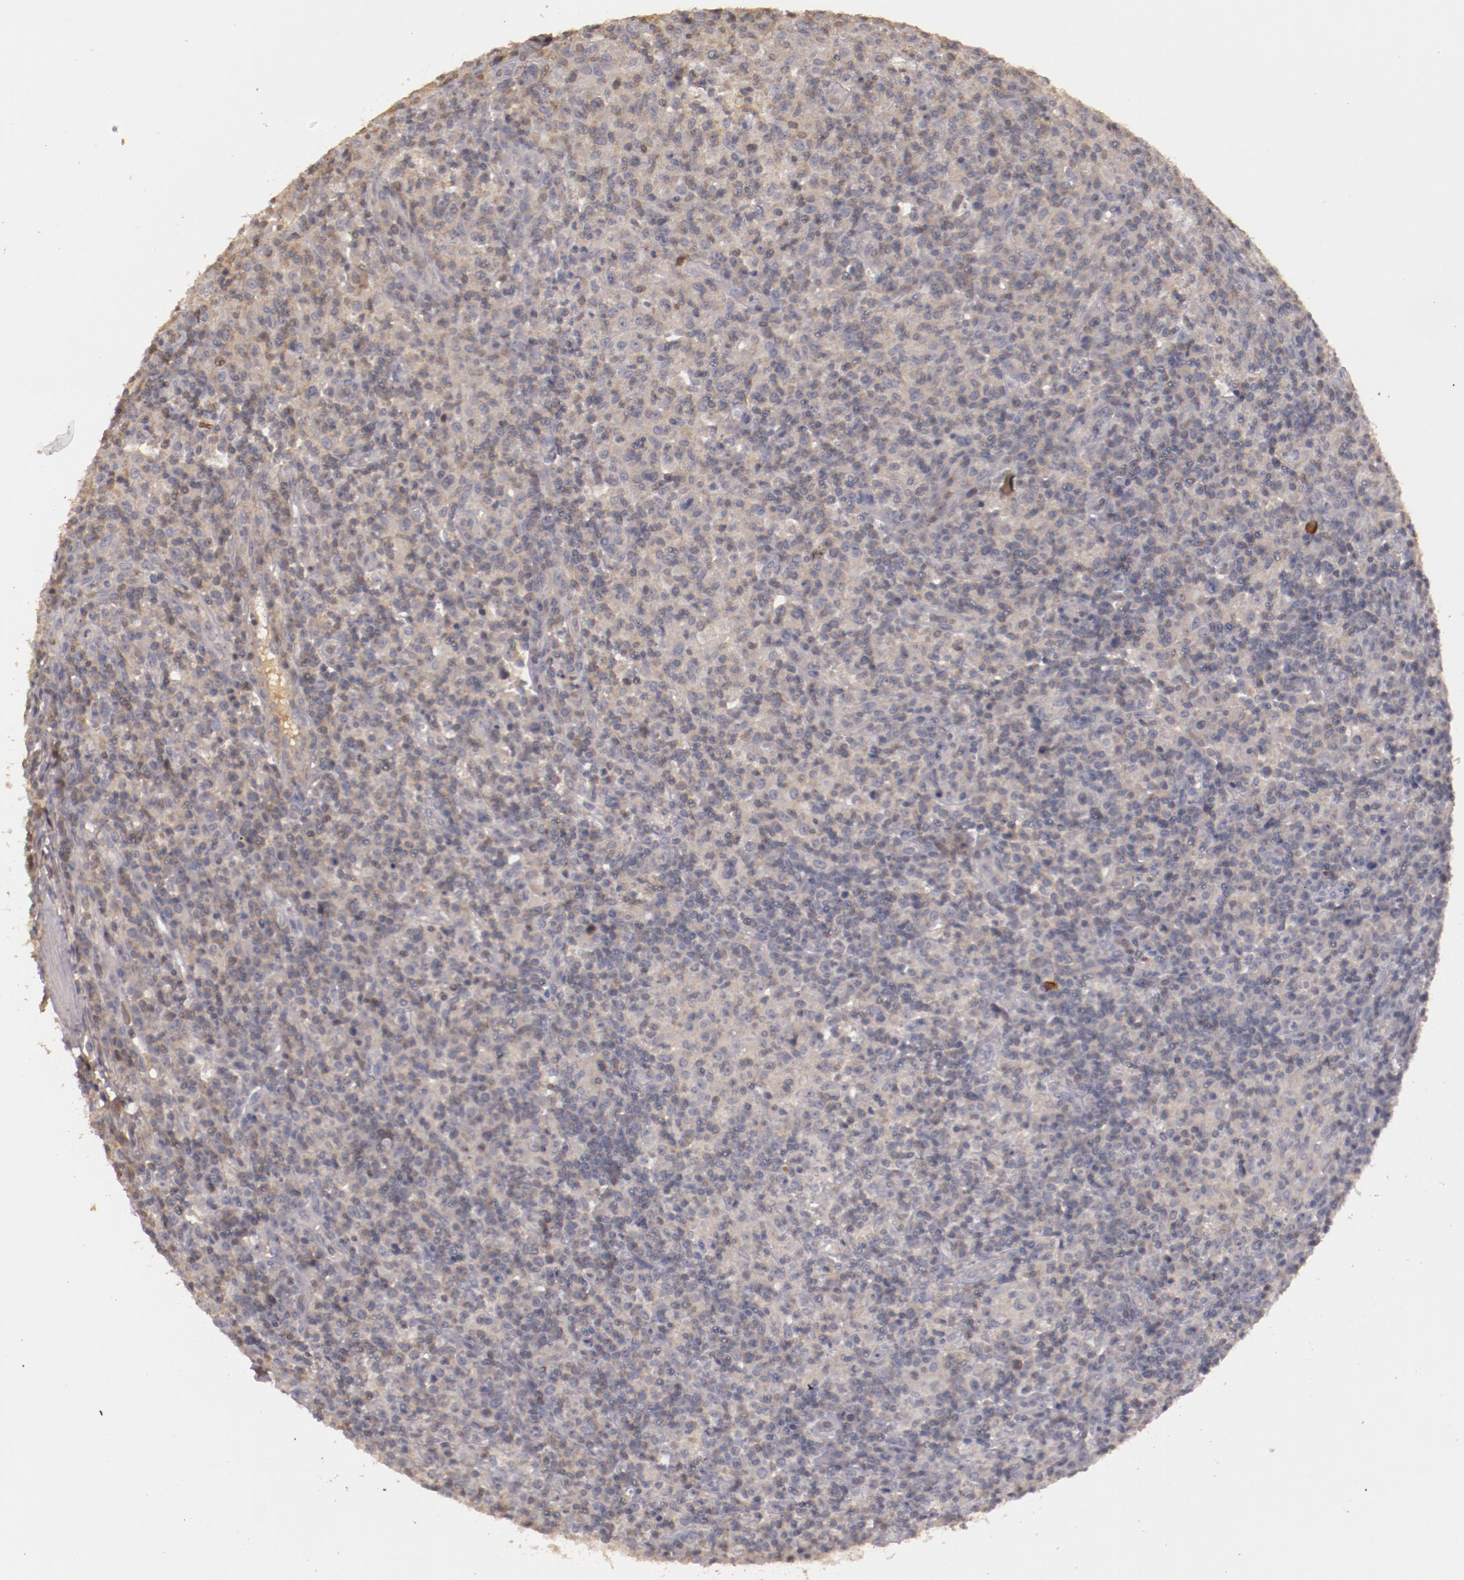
{"staining": {"intensity": "negative", "quantity": "none", "location": "none"}, "tissue": "lymphoma", "cell_type": "Tumor cells", "image_type": "cancer", "snomed": [{"axis": "morphology", "description": "Hodgkin's disease, NOS"}, {"axis": "topography", "description": "Lymph node"}], "caption": "IHC of human Hodgkin's disease shows no positivity in tumor cells.", "gene": "MBL2", "patient": {"sex": "male", "age": 65}}